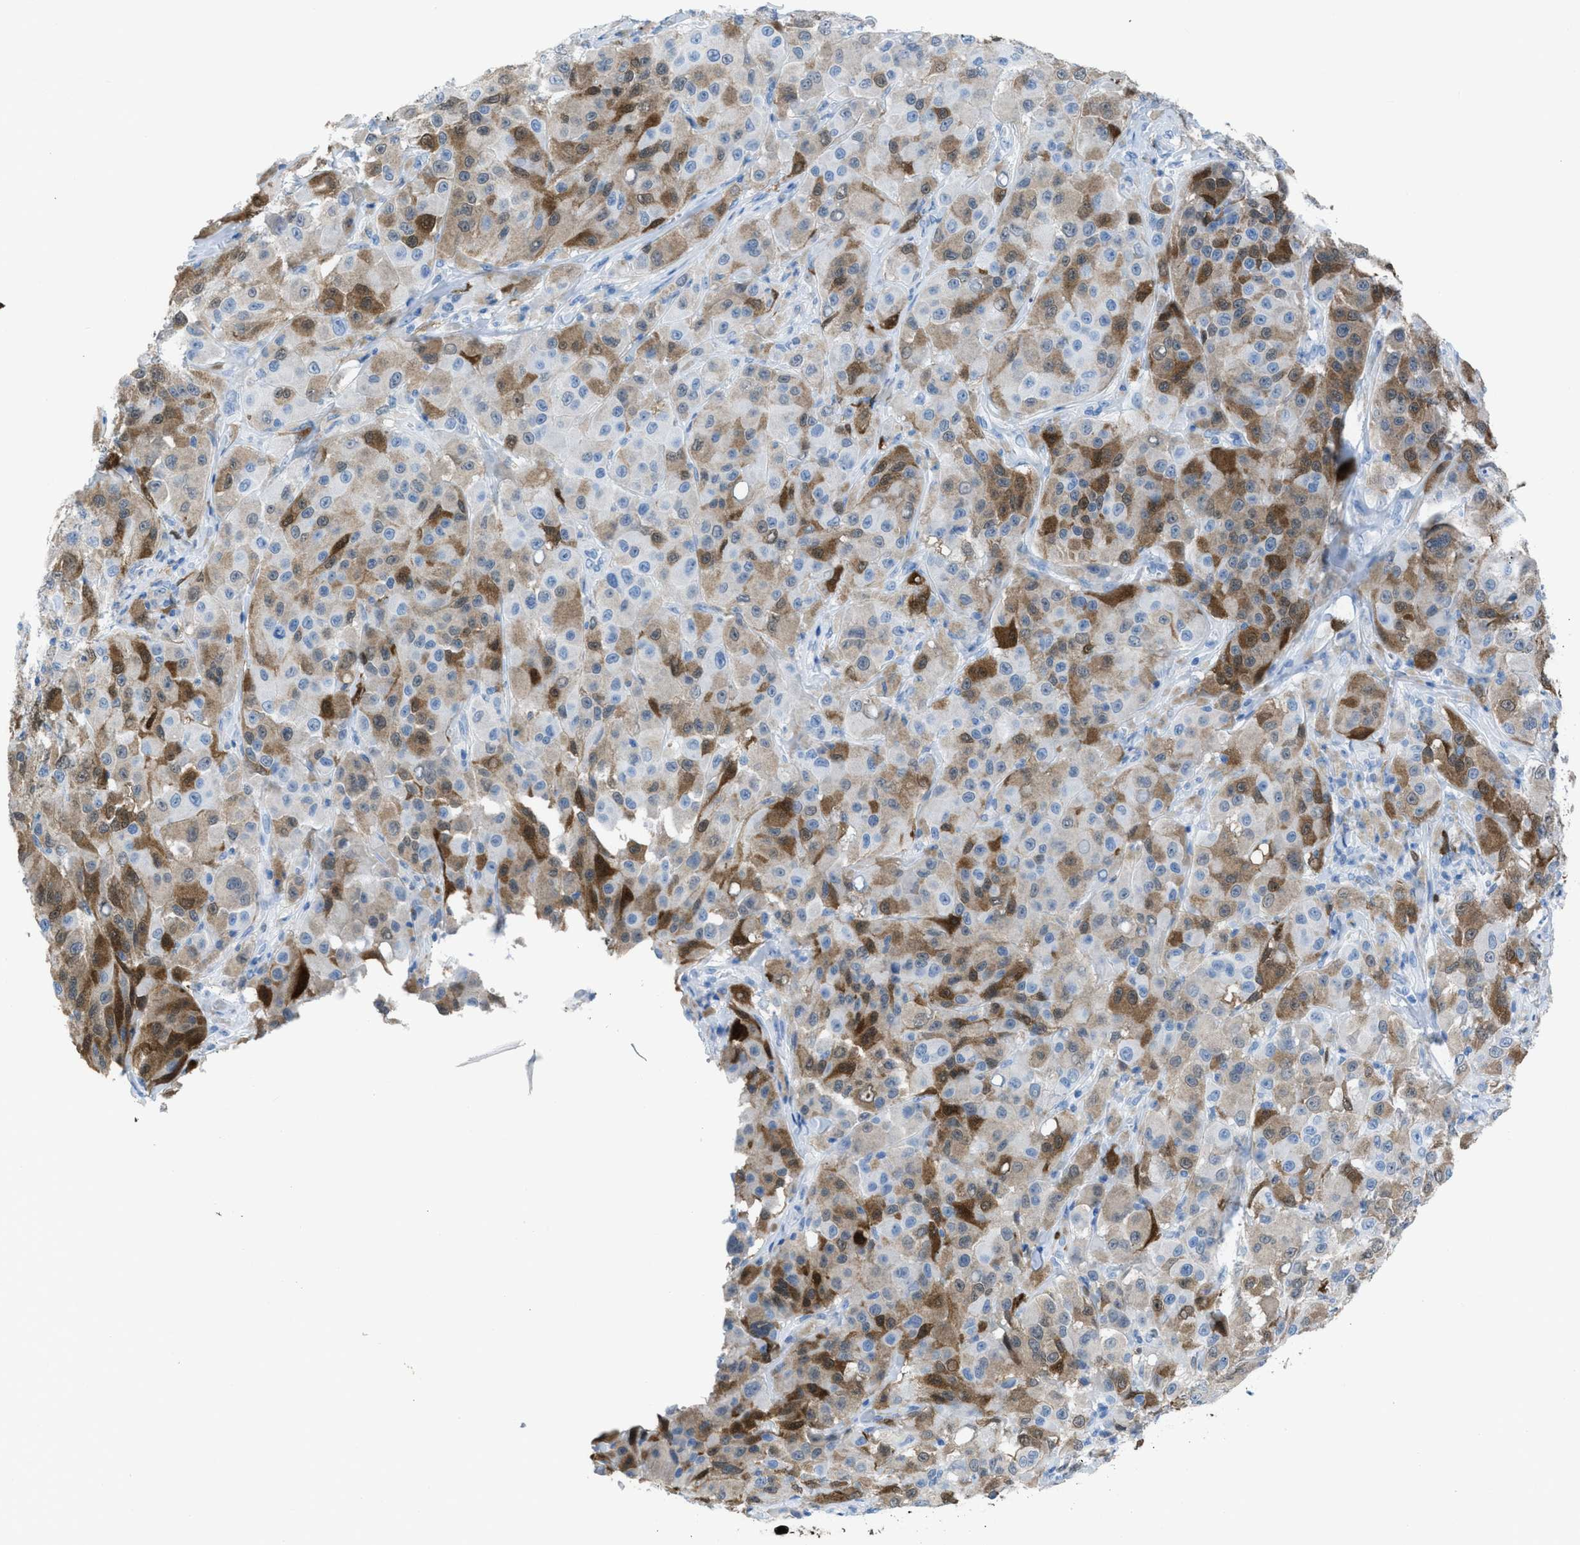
{"staining": {"intensity": "moderate", "quantity": "25%-75%", "location": "cytoplasmic/membranous"}, "tissue": "melanoma", "cell_type": "Tumor cells", "image_type": "cancer", "snomed": [{"axis": "morphology", "description": "Malignant melanoma, NOS"}, {"axis": "topography", "description": "Skin"}], "caption": "Melanoma was stained to show a protein in brown. There is medium levels of moderate cytoplasmic/membranous staining in approximately 25%-75% of tumor cells.", "gene": "CDKN2A", "patient": {"sex": "male", "age": 84}}